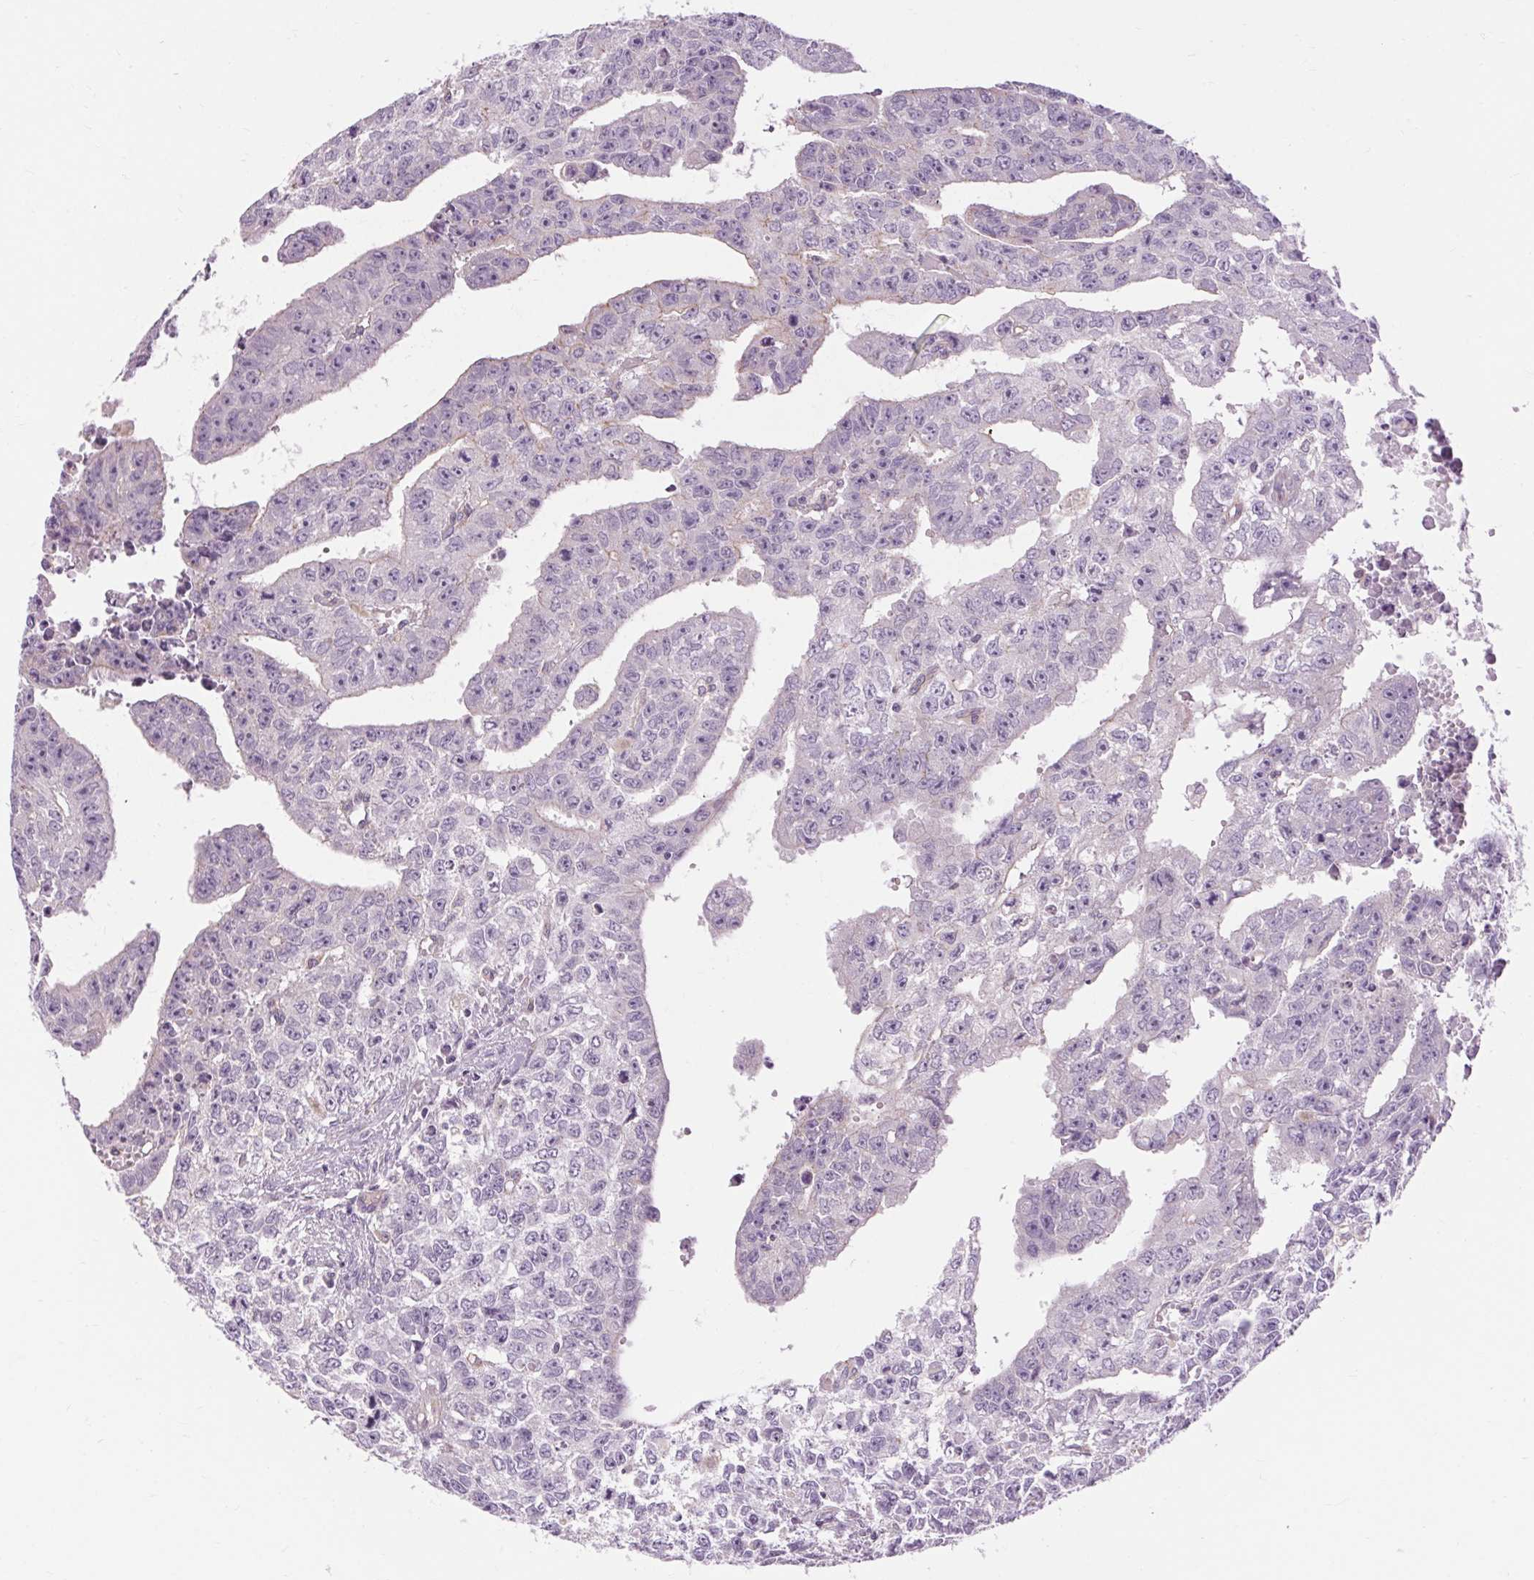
{"staining": {"intensity": "negative", "quantity": "none", "location": "none"}, "tissue": "testis cancer", "cell_type": "Tumor cells", "image_type": "cancer", "snomed": [{"axis": "morphology", "description": "Carcinoma, Embryonal, NOS"}, {"axis": "morphology", "description": "Teratoma, malignant, NOS"}, {"axis": "topography", "description": "Testis"}], "caption": "This histopathology image is of testis embryonal carcinoma stained with IHC to label a protein in brown with the nuclei are counter-stained blue. There is no staining in tumor cells.", "gene": "TM6SF1", "patient": {"sex": "male", "age": 24}}